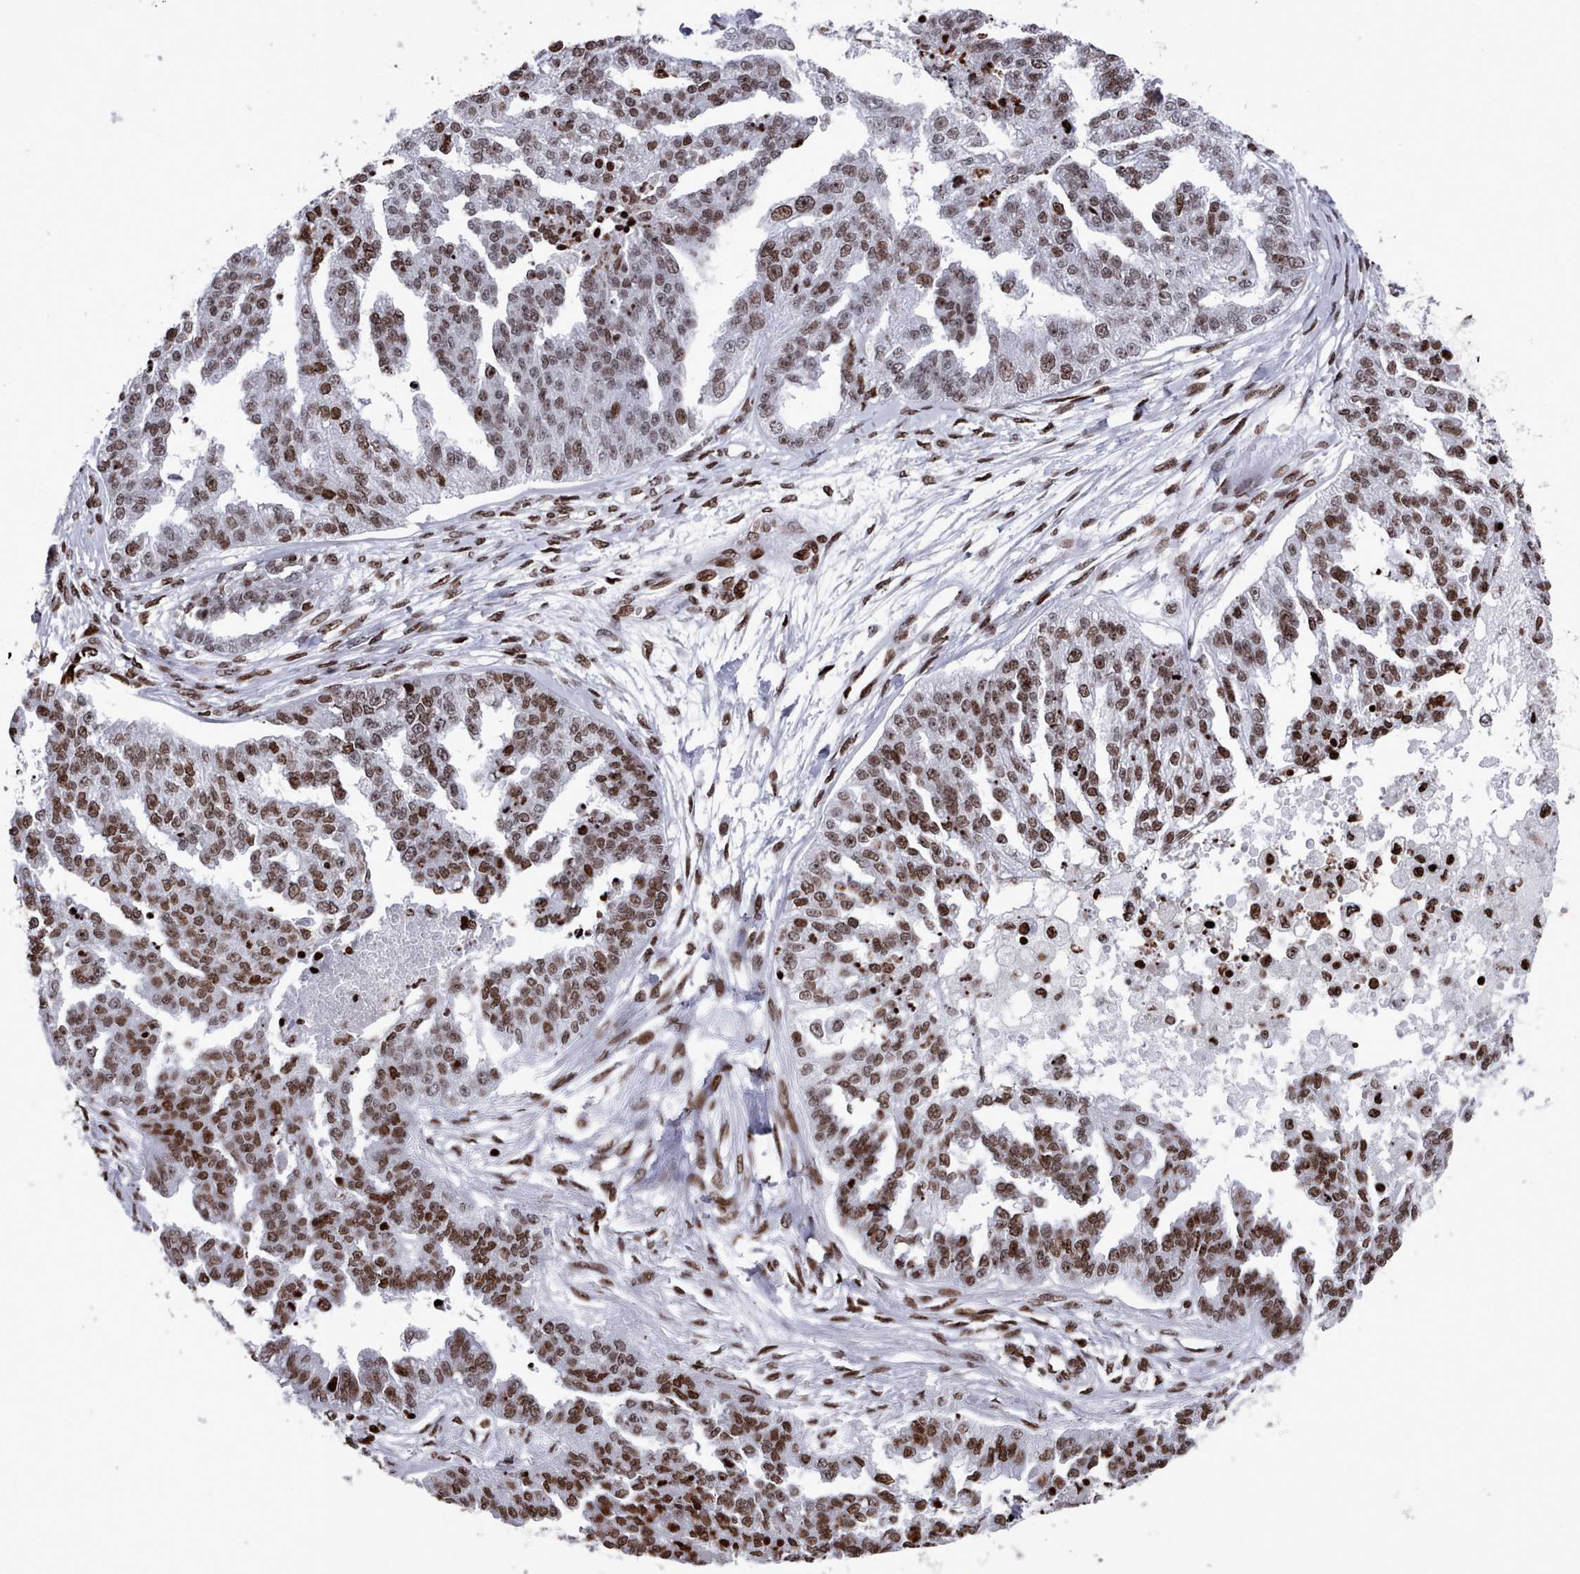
{"staining": {"intensity": "moderate", "quantity": ">75%", "location": "nuclear"}, "tissue": "ovarian cancer", "cell_type": "Tumor cells", "image_type": "cancer", "snomed": [{"axis": "morphology", "description": "Cystadenocarcinoma, serous, NOS"}, {"axis": "topography", "description": "Ovary"}], "caption": "Ovarian cancer (serous cystadenocarcinoma) tissue shows moderate nuclear positivity in about >75% of tumor cells", "gene": "PCDHB12", "patient": {"sex": "female", "age": 58}}